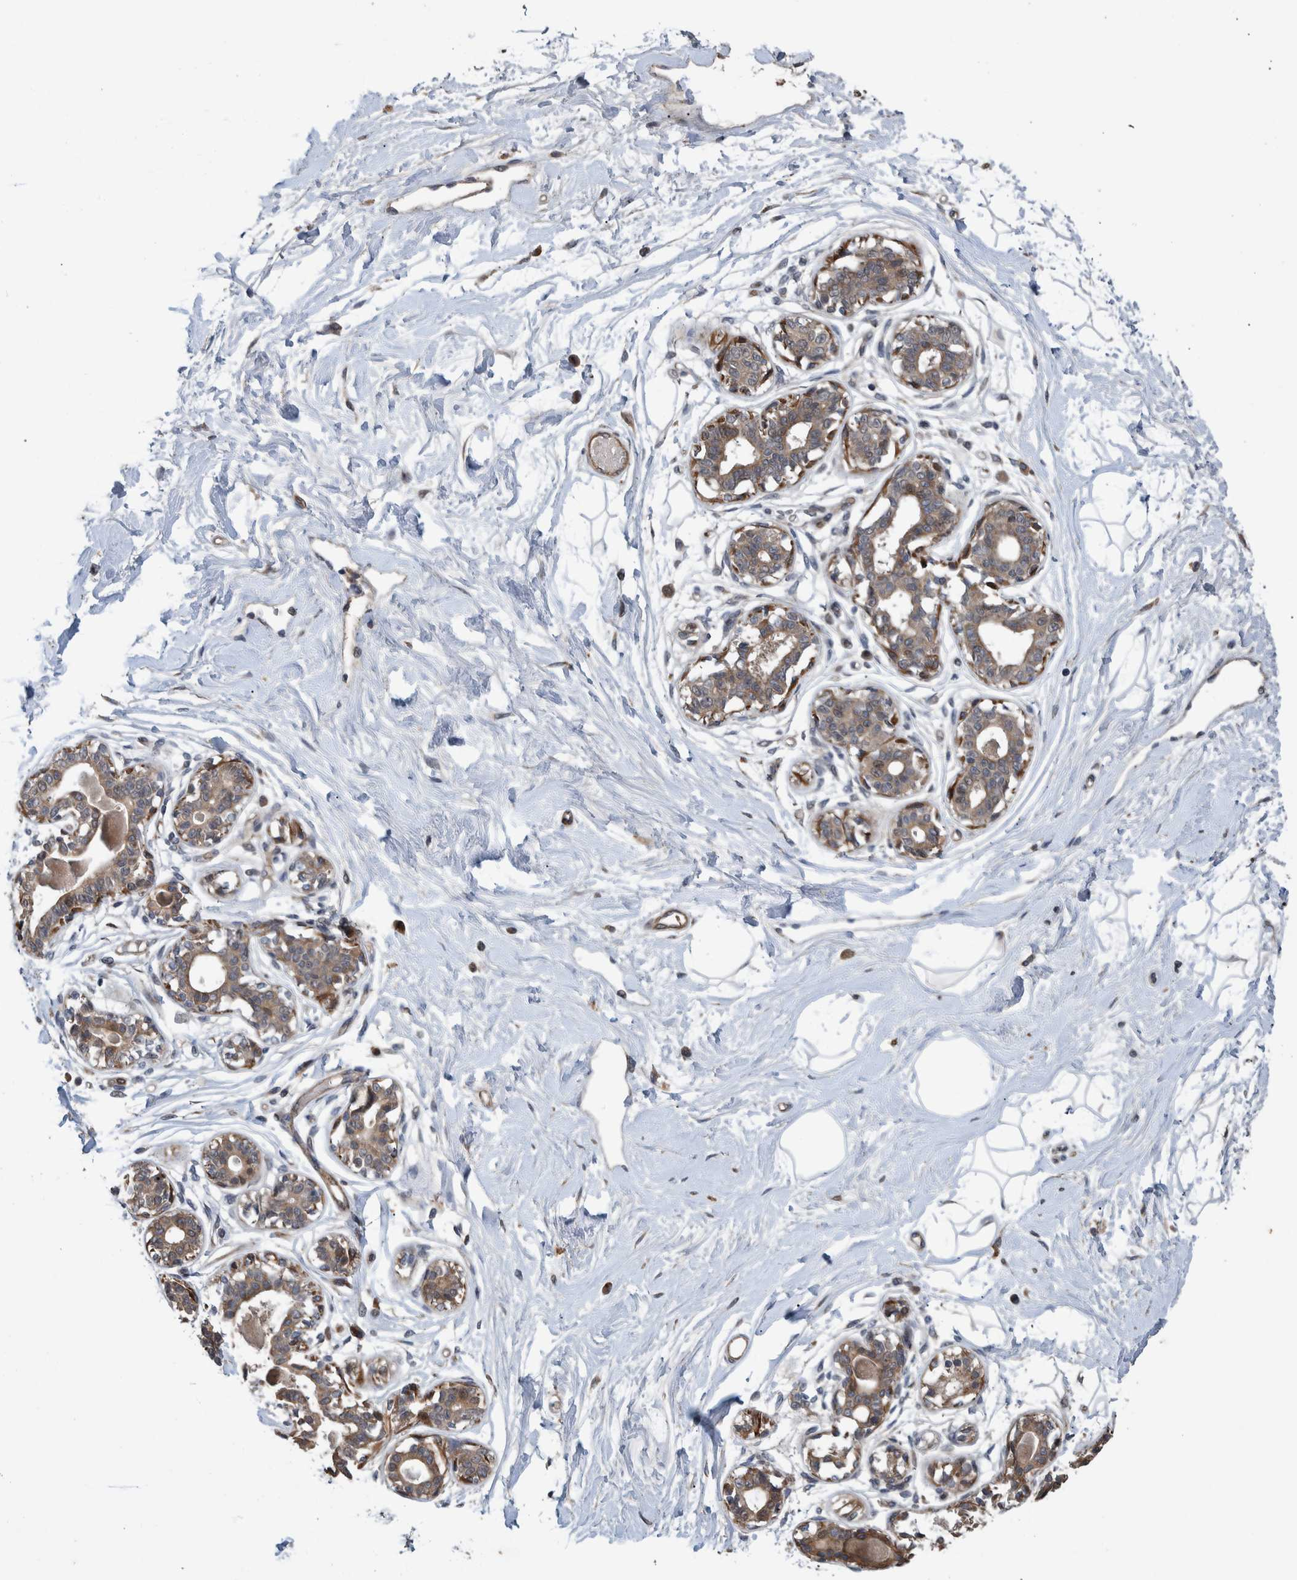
{"staining": {"intensity": "negative", "quantity": "none", "location": "none"}, "tissue": "breast", "cell_type": "Adipocytes", "image_type": "normal", "snomed": [{"axis": "morphology", "description": "Normal tissue, NOS"}, {"axis": "topography", "description": "Breast"}], "caption": "Immunohistochemical staining of normal breast reveals no significant positivity in adipocytes.", "gene": "B3GNTL1", "patient": {"sex": "female", "age": 45}}